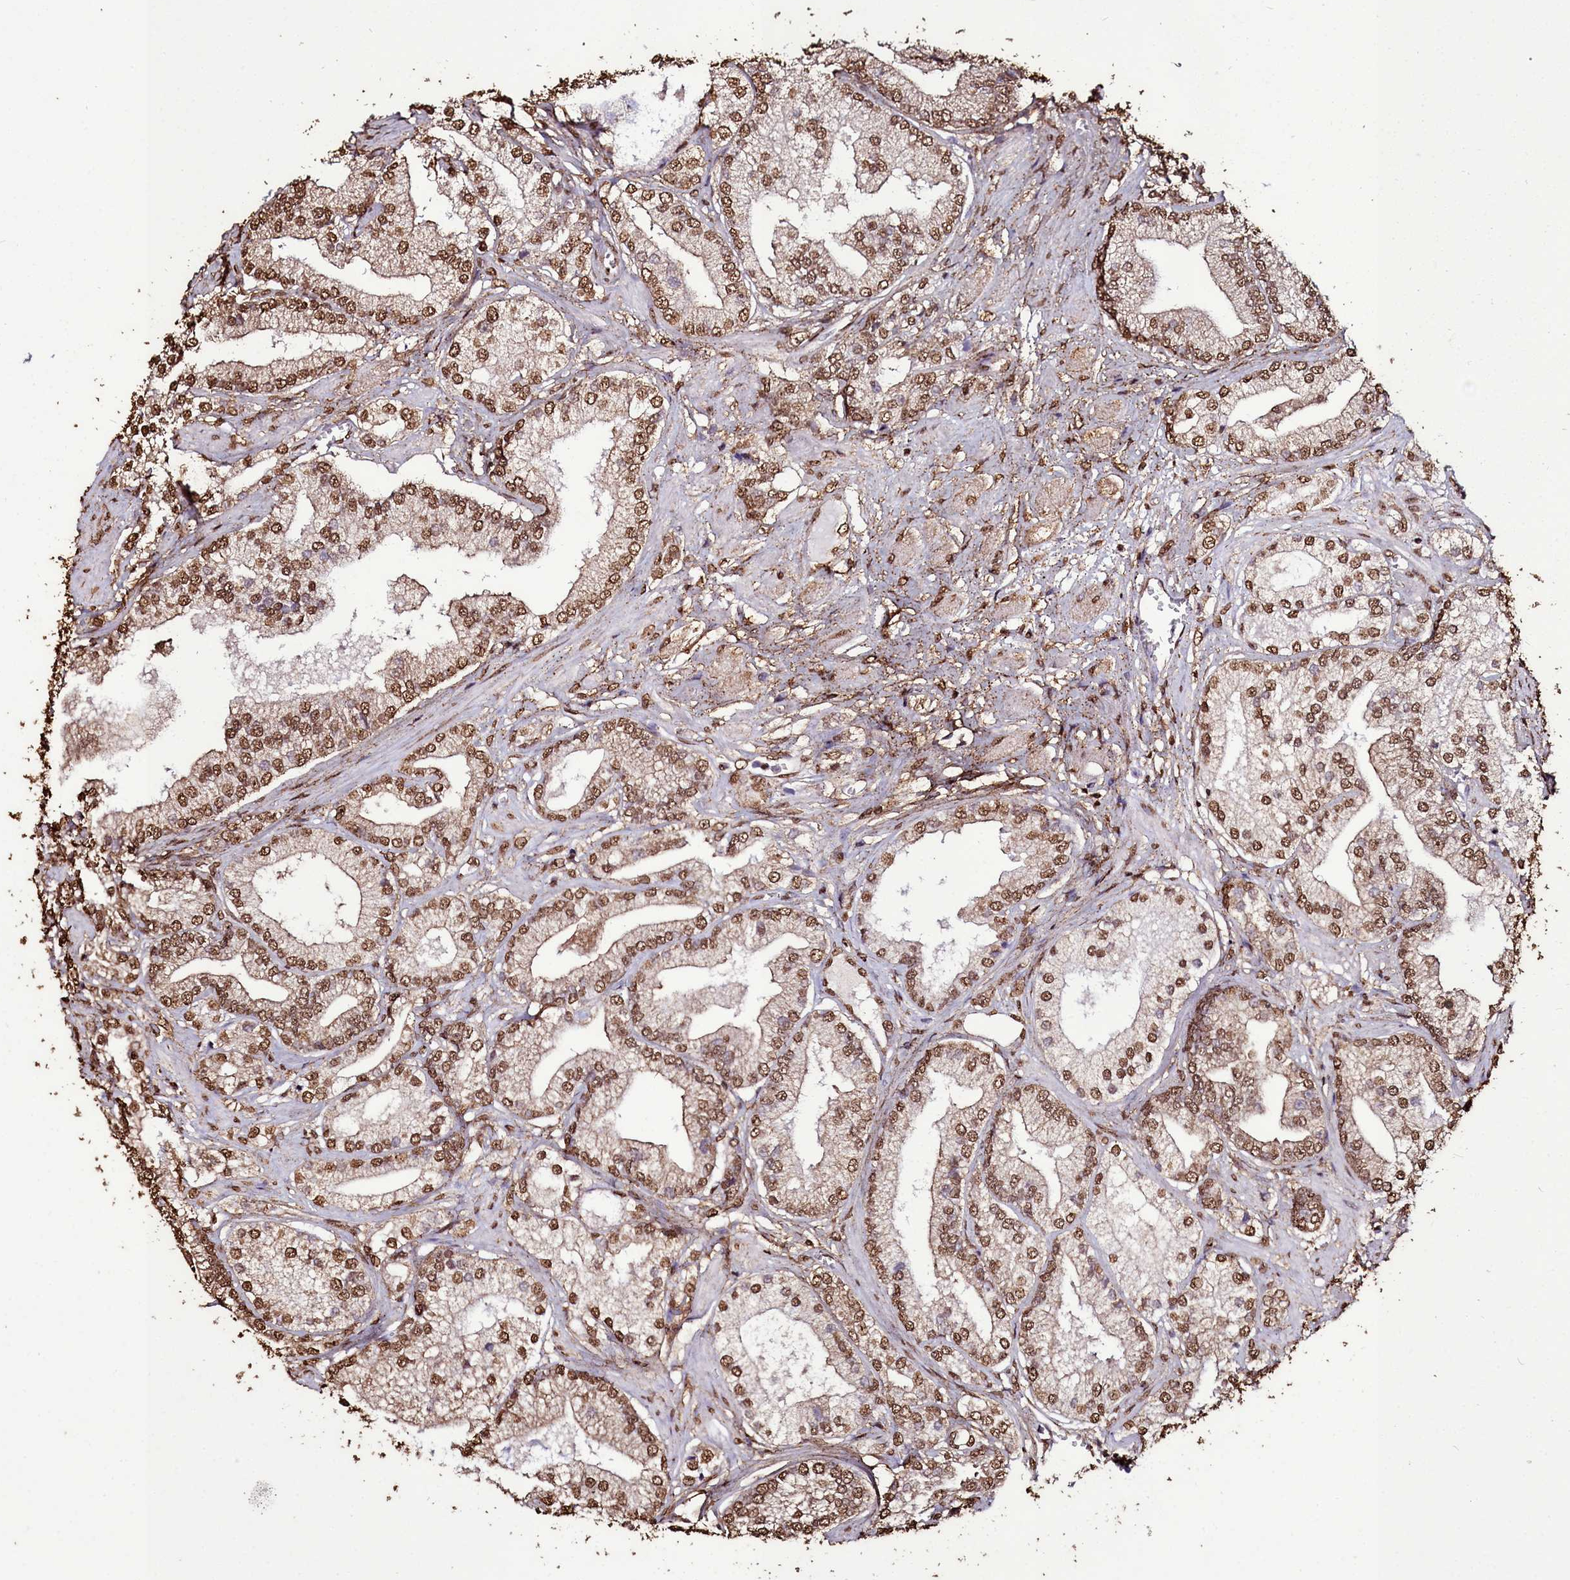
{"staining": {"intensity": "moderate", "quantity": ">75%", "location": "nuclear"}, "tissue": "prostate cancer", "cell_type": "Tumor cells", "image_type": "cancer", "snomed": [{"axis": "morphology", "description": "Adenocarcinoma, High grade"}, {"axis": "topography", "description": "Prostate"}], "caption": "Tumor cells demonstrate medium levels of moderate nuclear expression in about >75% of cells in prostate high-grade adenocarcinoma.", "gene": "TRIP6", "patient": {"sex": "male", "age": 50}}